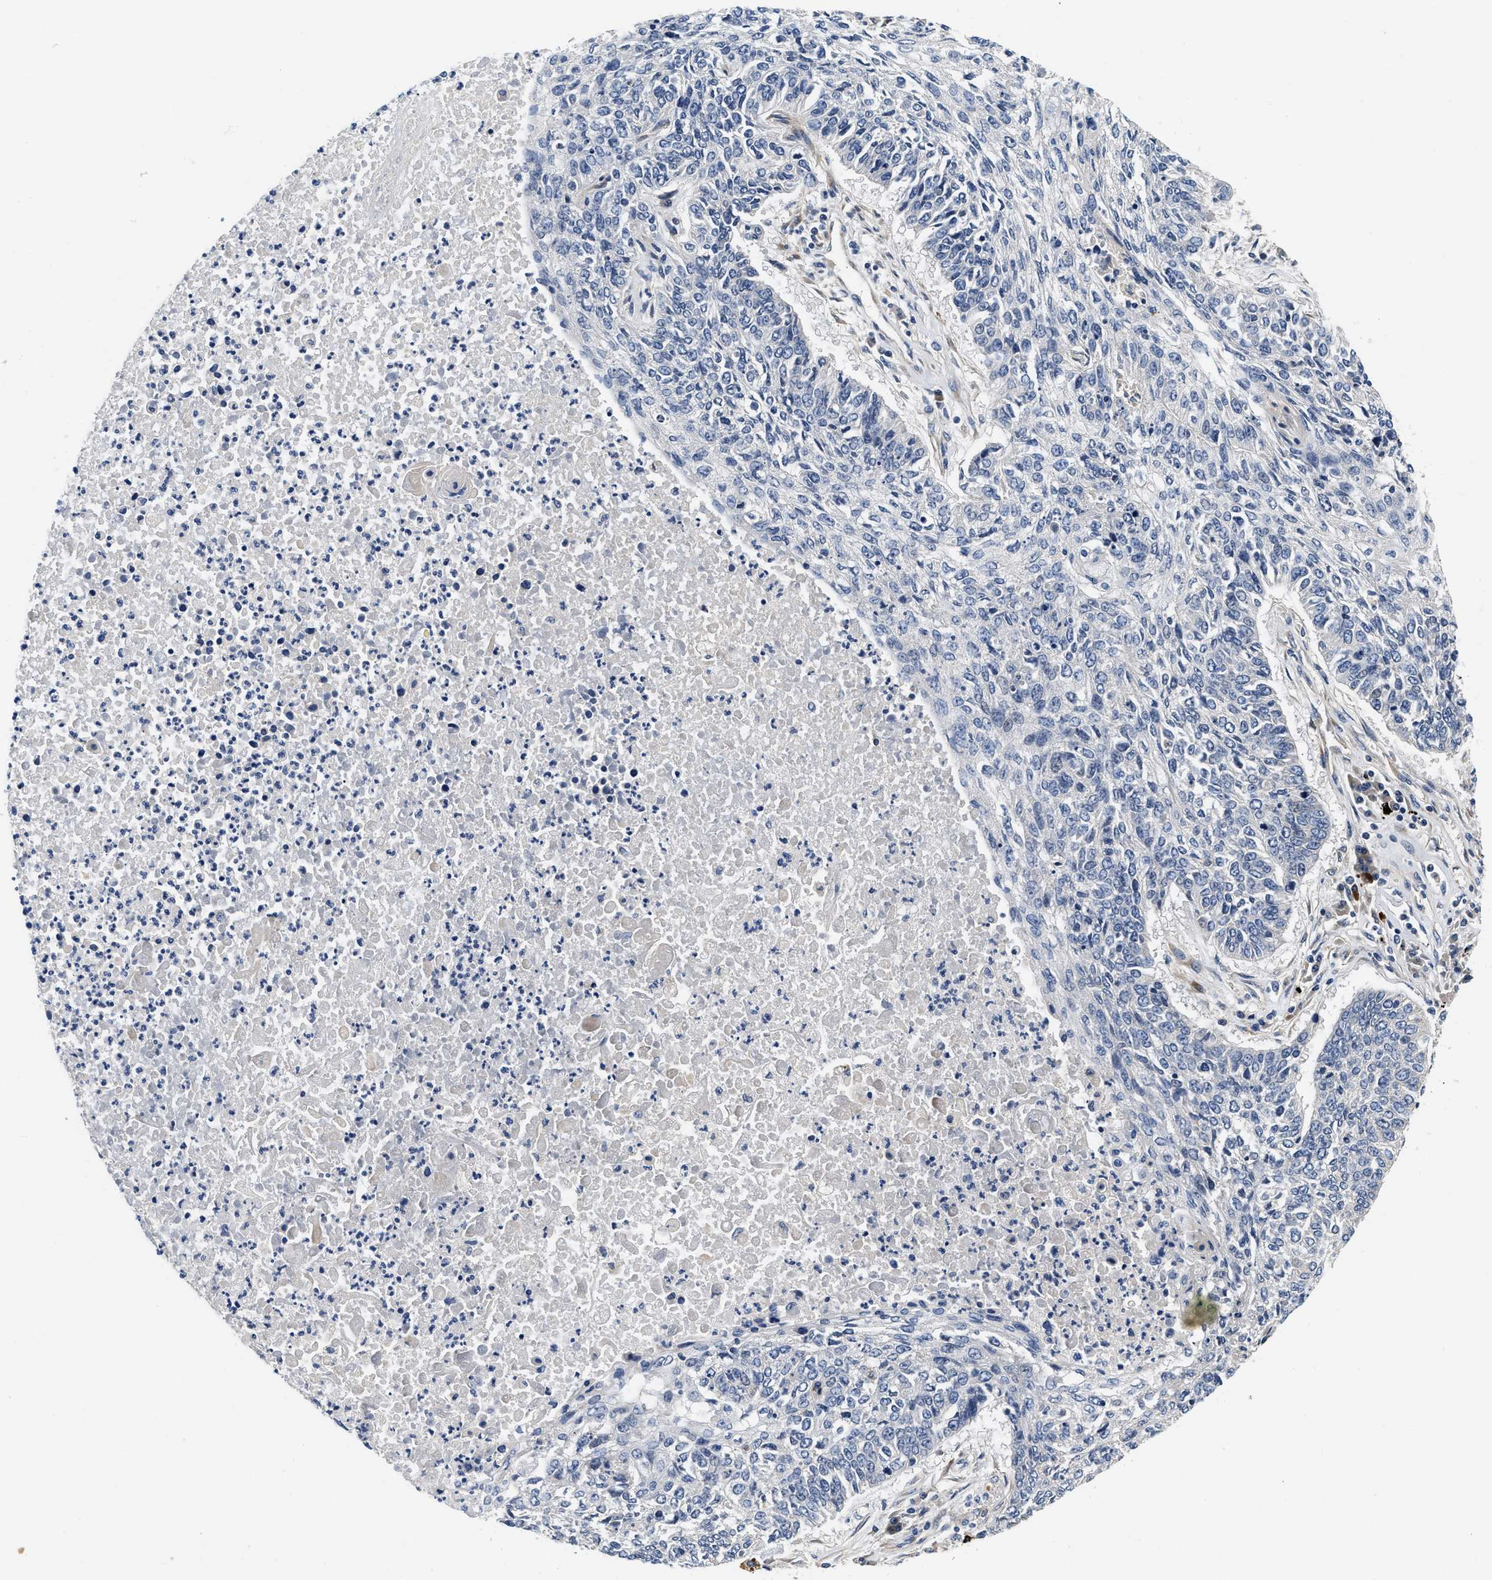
{"staining": {"intensity": "negative", "quantity": "none", "location": "none"}, "tissue": "lung cancer", "cell_type": "Tumor cells", "image_type": "cancer", "snomed": [{"axis": "morphology", "description": "Normal tissue, NOS"}, {"axis": "morphology", "description": "Squamous cell carcinoma, NOS"}, {"axis": "topography", "description": "Cartilage tissue"}, {"axis": "topography", "description": "Bronchus"}, {"axis": "topography", "description": "Lung"}], "caption": "This is an immunohistochemistry (IHC) micrograph of human lung cancer (squamous cell carcinoma). There is no positivity in tumor cells.", "gene": "NME6", "patient": {"sex": "female", "age": 49}}